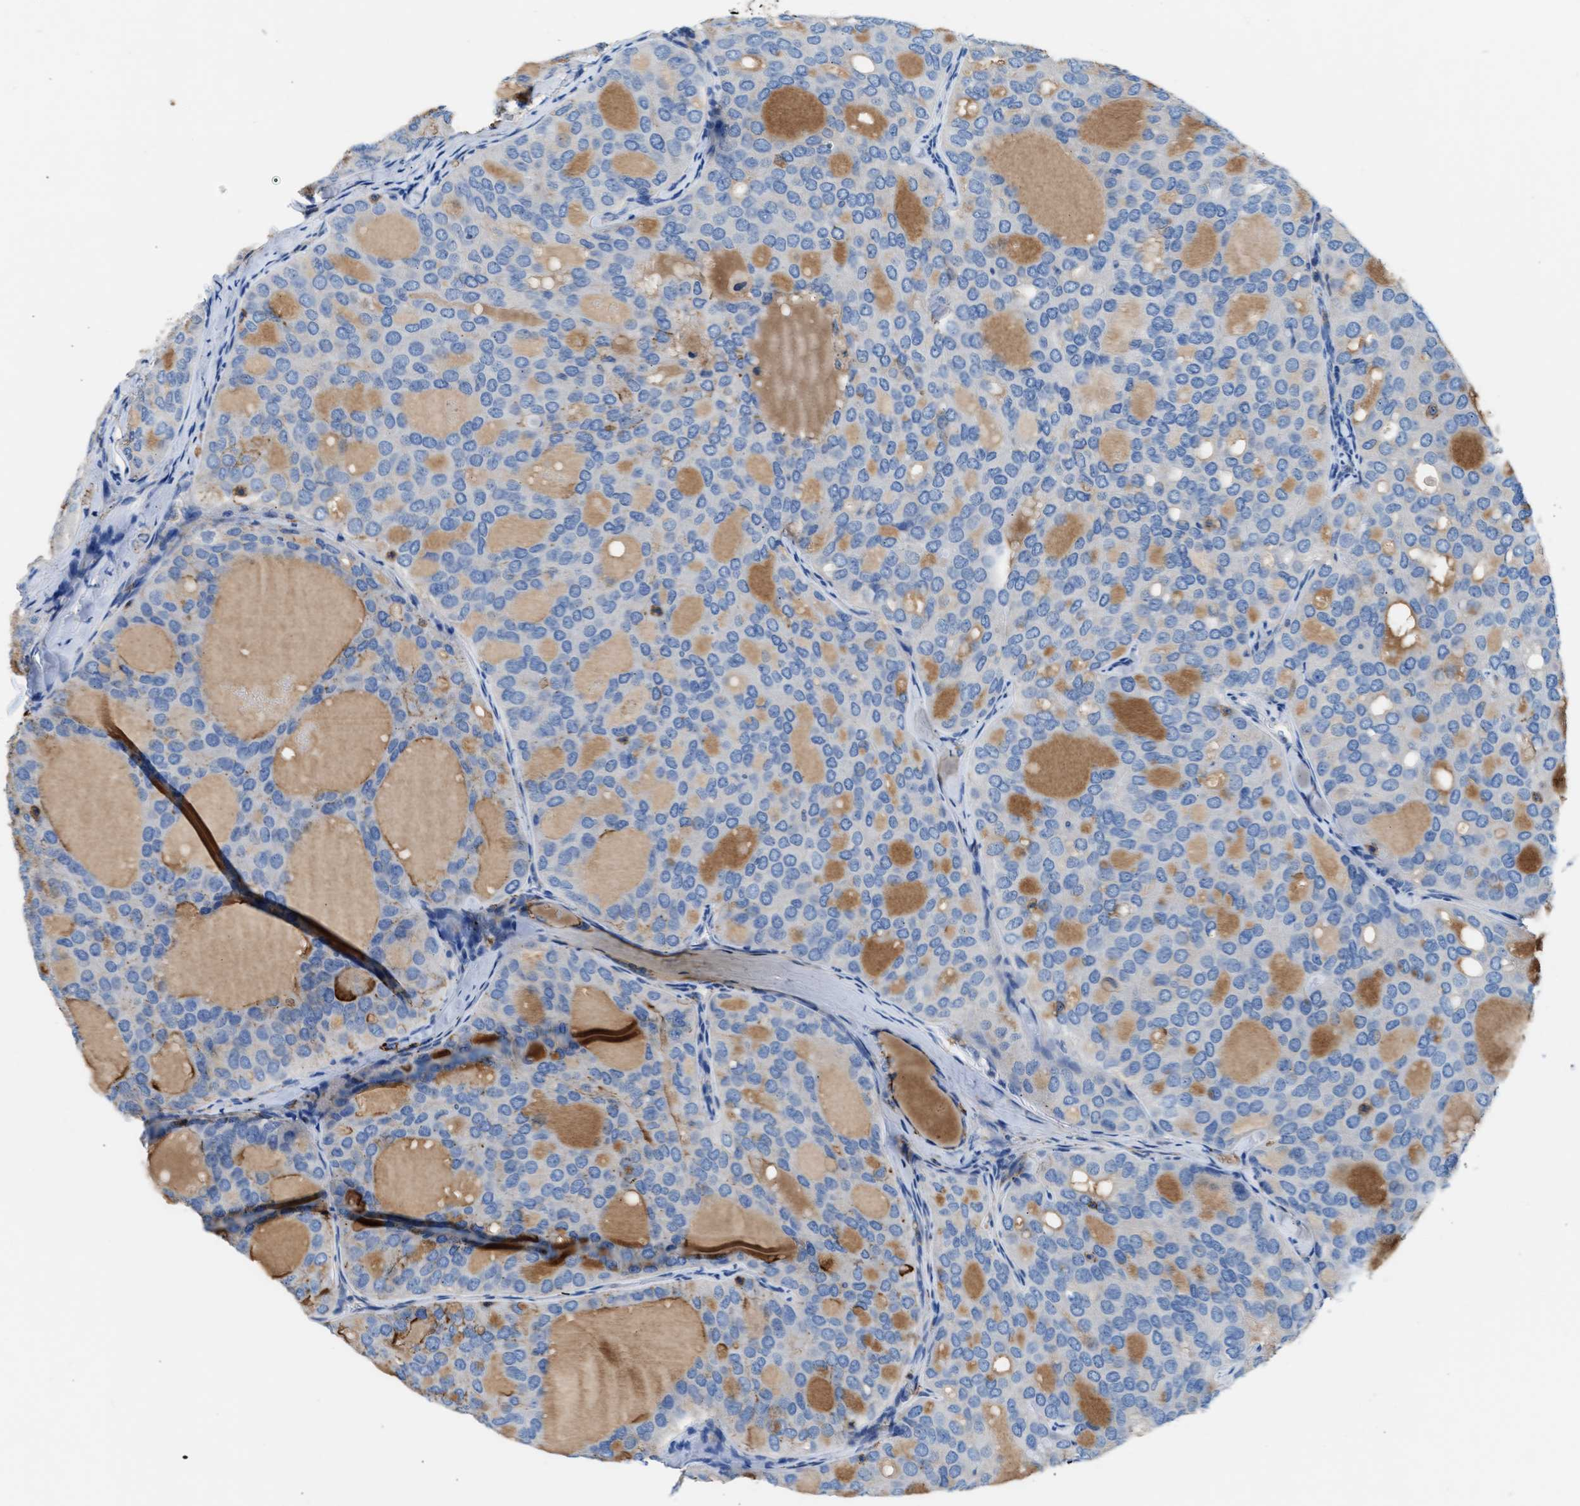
{"staining": {"intensity": "negative", "quantity": "none", "location": "none"}, "tissue": "thyroid cancer", "cell_type": "Tumor cells", "image_type": "cancer", "snomed": [{"axis": "morphology", "description": "Follicular adenoma carcinoma, NOS"}, {"axis": "topography", "description": "Thyroid gland"}], "caption": "Immunohistochemical staining of thyroid cancer (follicular adenoma carcinoma) demonstrates no significant staining in tumor cells.", "gene": "KCNQ4", "patient": {"sex": "male", "age": 75}}